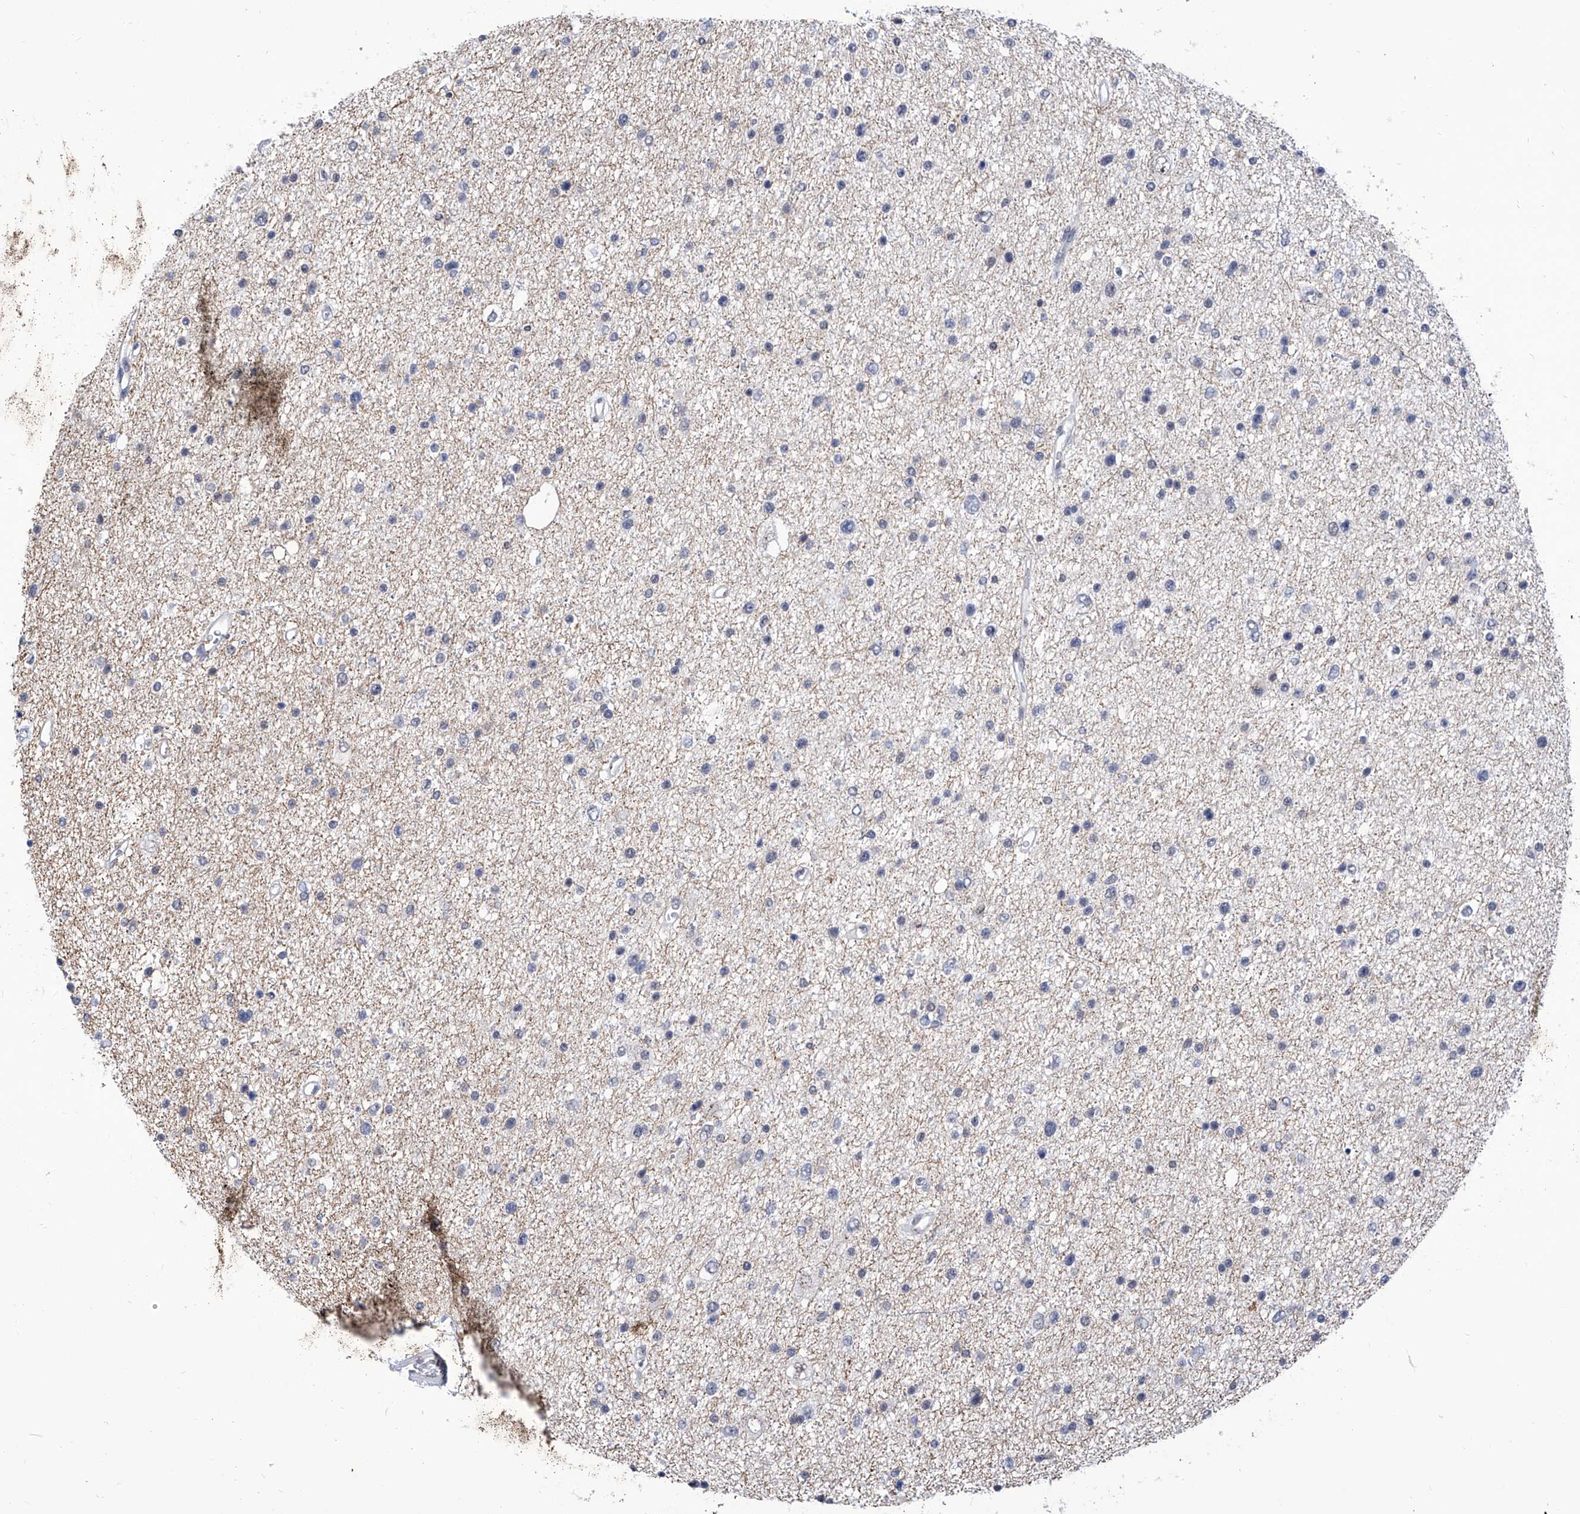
{"staining": {"intensity": "negative", "quantity": "none", "location": "none"}, "tissue": "glioma", "cell_type": "Tumor cells", "image_type": "cancer", "snomed": [{"axis": "morphology", "description": "Glioma, malignant, Low grade"}, {"axis": "topography", "description": "Brain"}], "caption": "DAB (3,3'-diaminobenzidine) immunohistochemical staining of human malignant low-grade glioma exhibits no significant staining in tumor cells.", "gene": "SART1", "patient": {"sex": "female", "age": 37}}